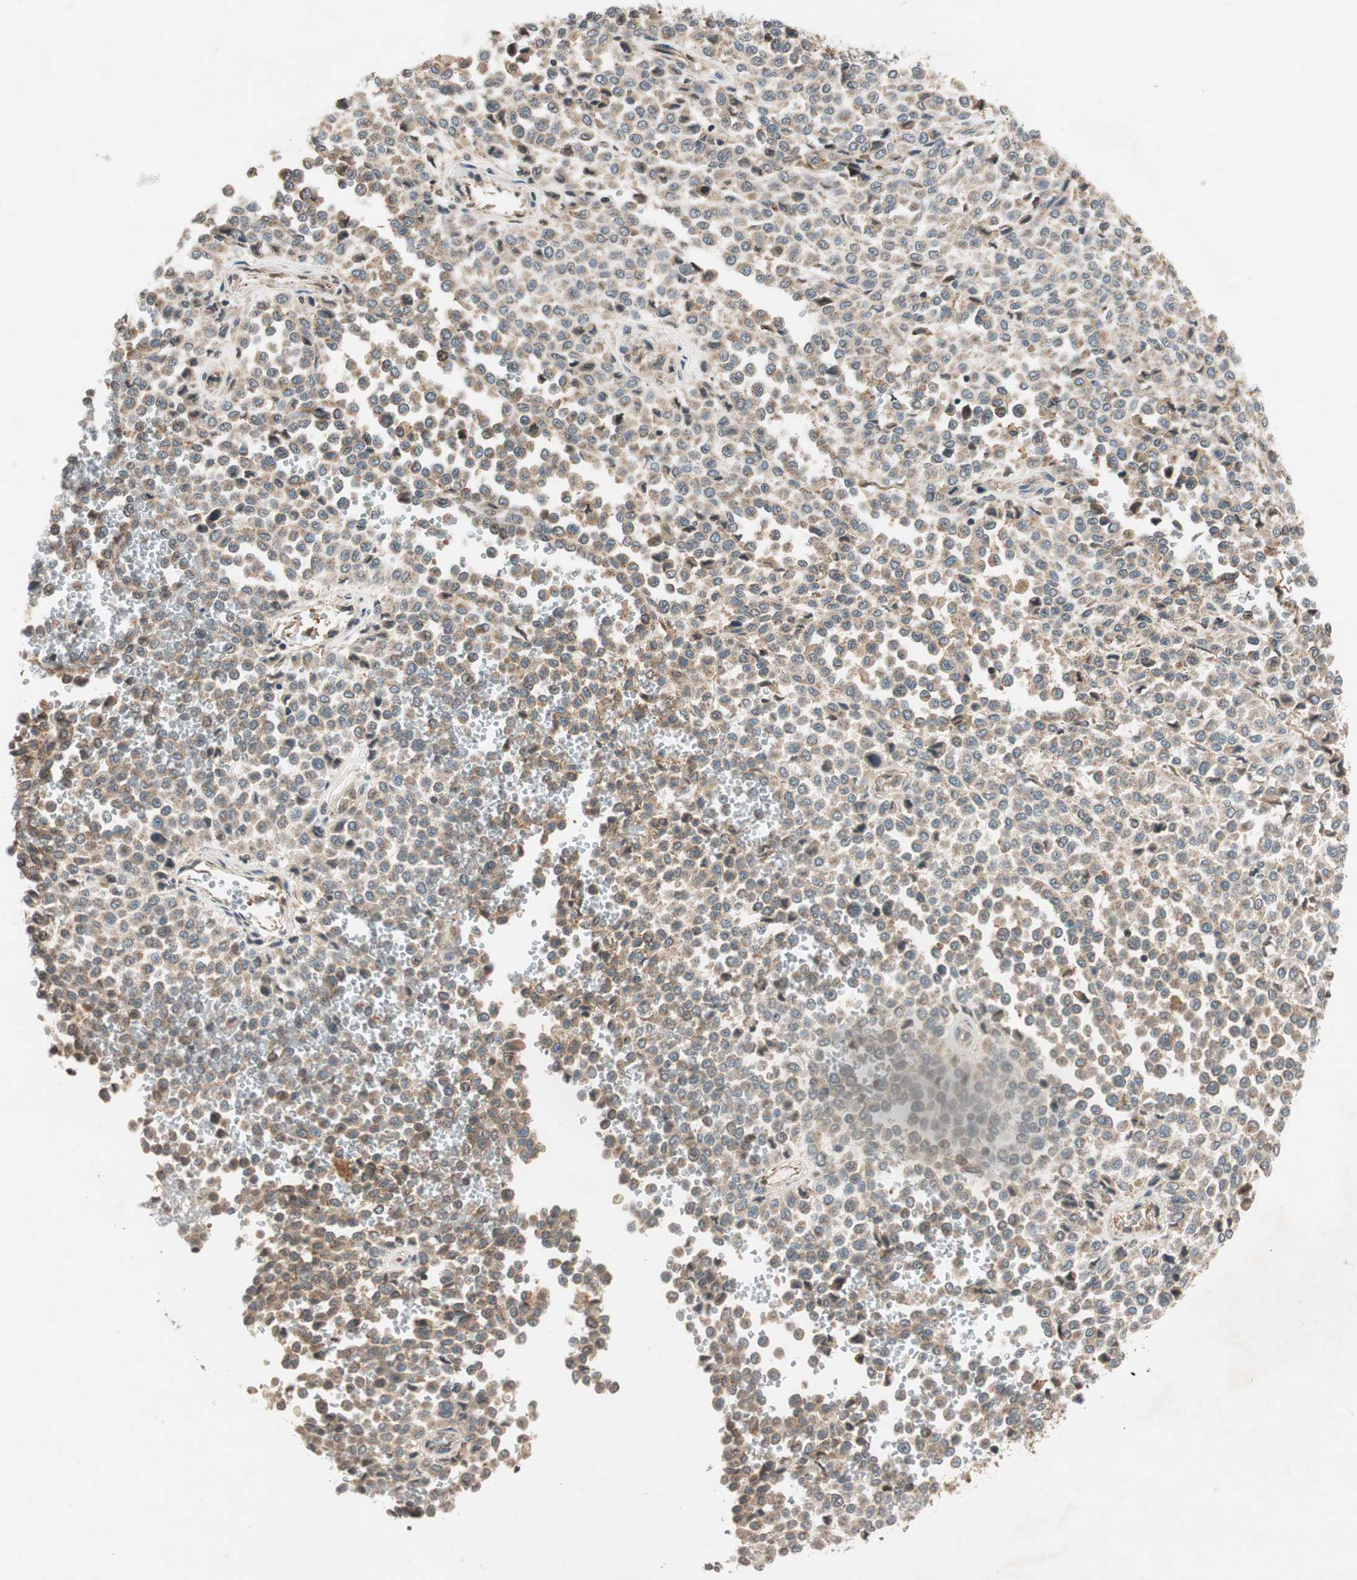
{"staining": {"intensity": "moderate", "quantity": ">75%", "location": "cytoplasmic/membranous"}, "tissue": "melanoma", "cell_type": "Tumor cells", "image_type": "cancer", "snomed": [{"axis": "morphology", "description": "Malignant melanoma, Metastatic site"}, {"axis": "topography", "description": "Pancreas"}], "caption": "Protein expression analysis of melanoma displays moderate cytoplasmic/membranous staining in approximately >75% of tumor cells. The staining was performed using DAB (3,3'-diaminobenzidine) to visualize the protein expression in brown, while the nuclei were stained in blue with hematoxylin (Magnification: 20x).", "gene": "GCLM", "patient": {"sex": "female", "age": 30}}